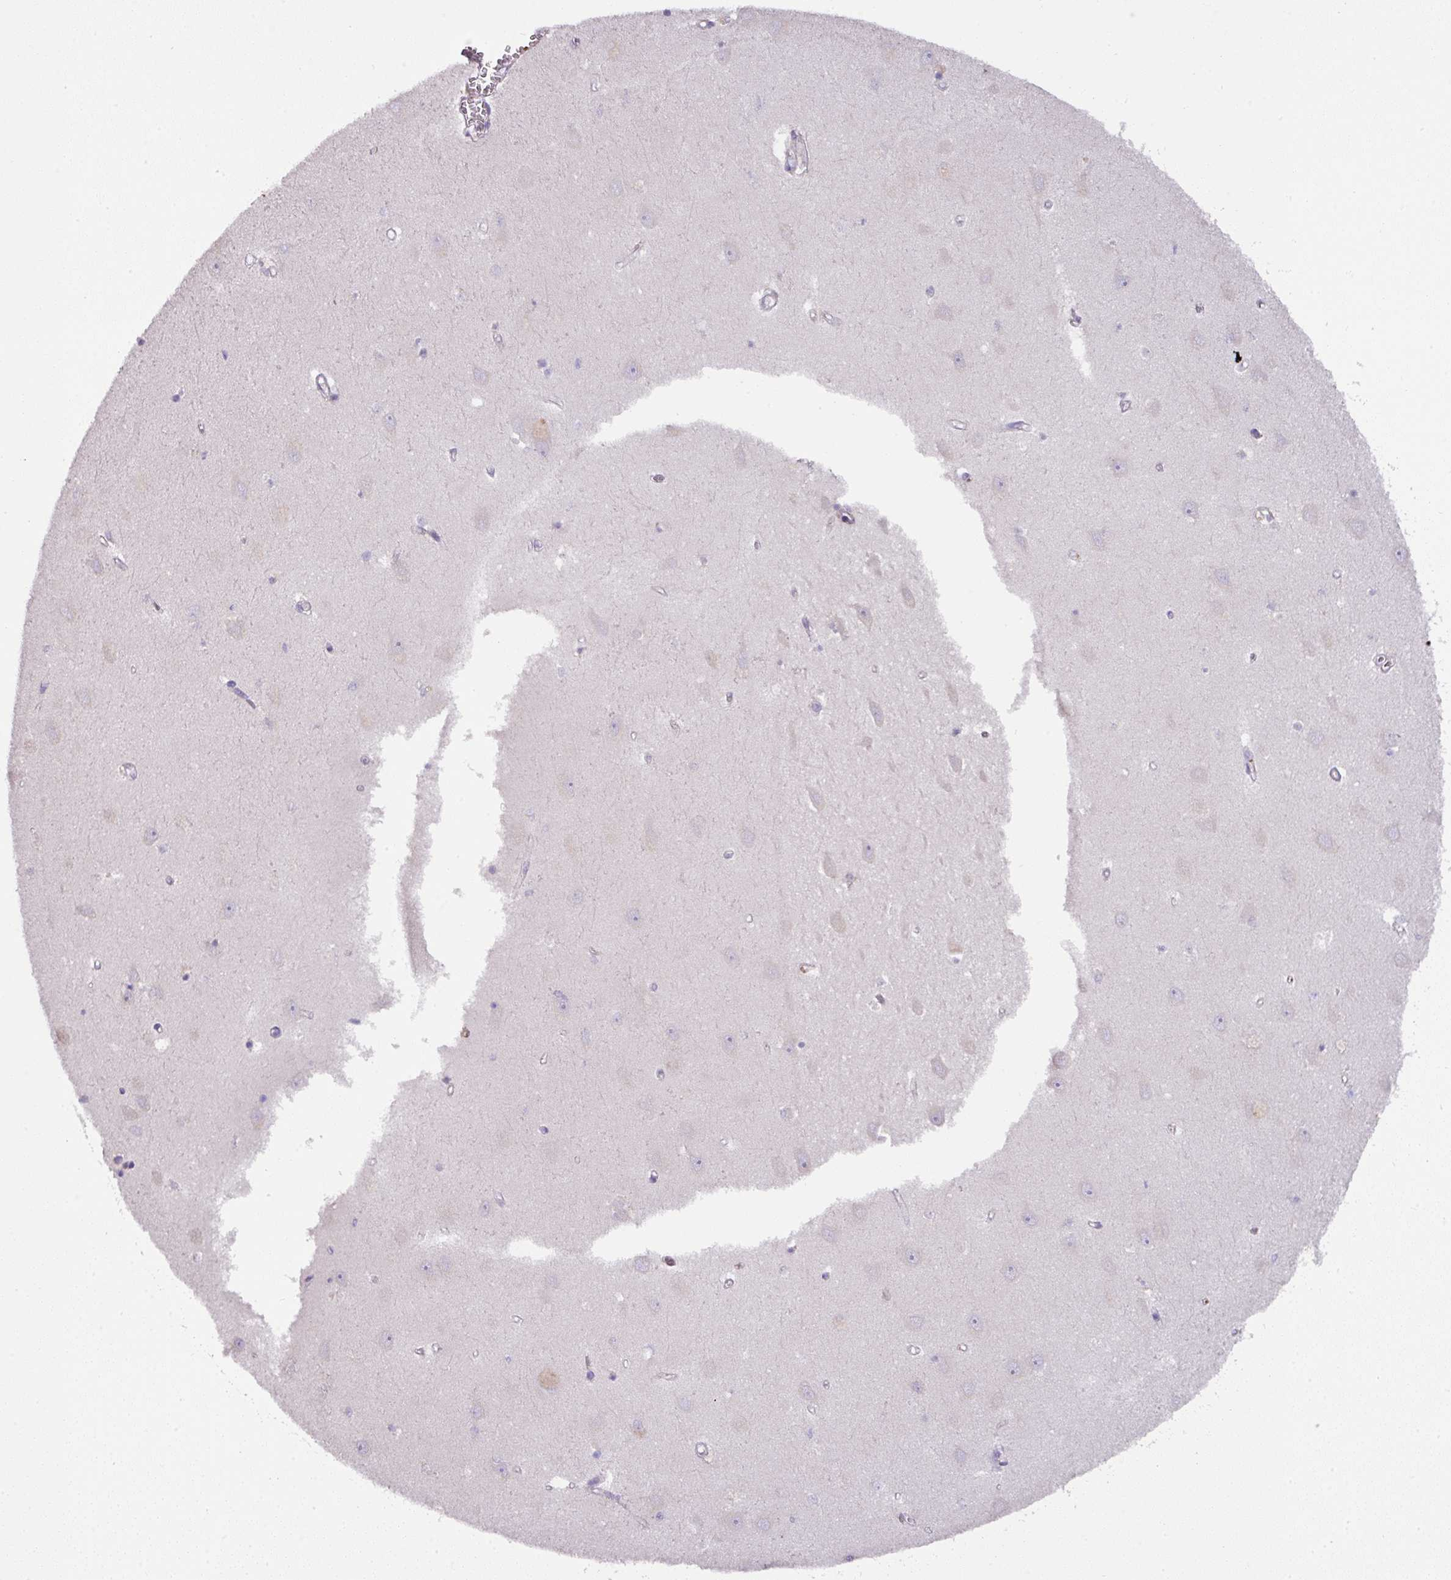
{"staining": {"intensity": "negative", "quantity": "none", "location": "none"}, "tissue": "hippocampus", "cell_type": "Glial cells", "image_type": "normal", "snomed": [{"axis": "morphology", "description": "Normal tissue, NOS"}, {"axis": "topography", "description": "Hippocampus"}], "caption": "Hippocampus was stained to show a protein in brown. There is no significant staining in glial cells. Nuclei are stained in blue.", "gene": "CCZ1B", "patient": {"sex": "female", "age": 64}}